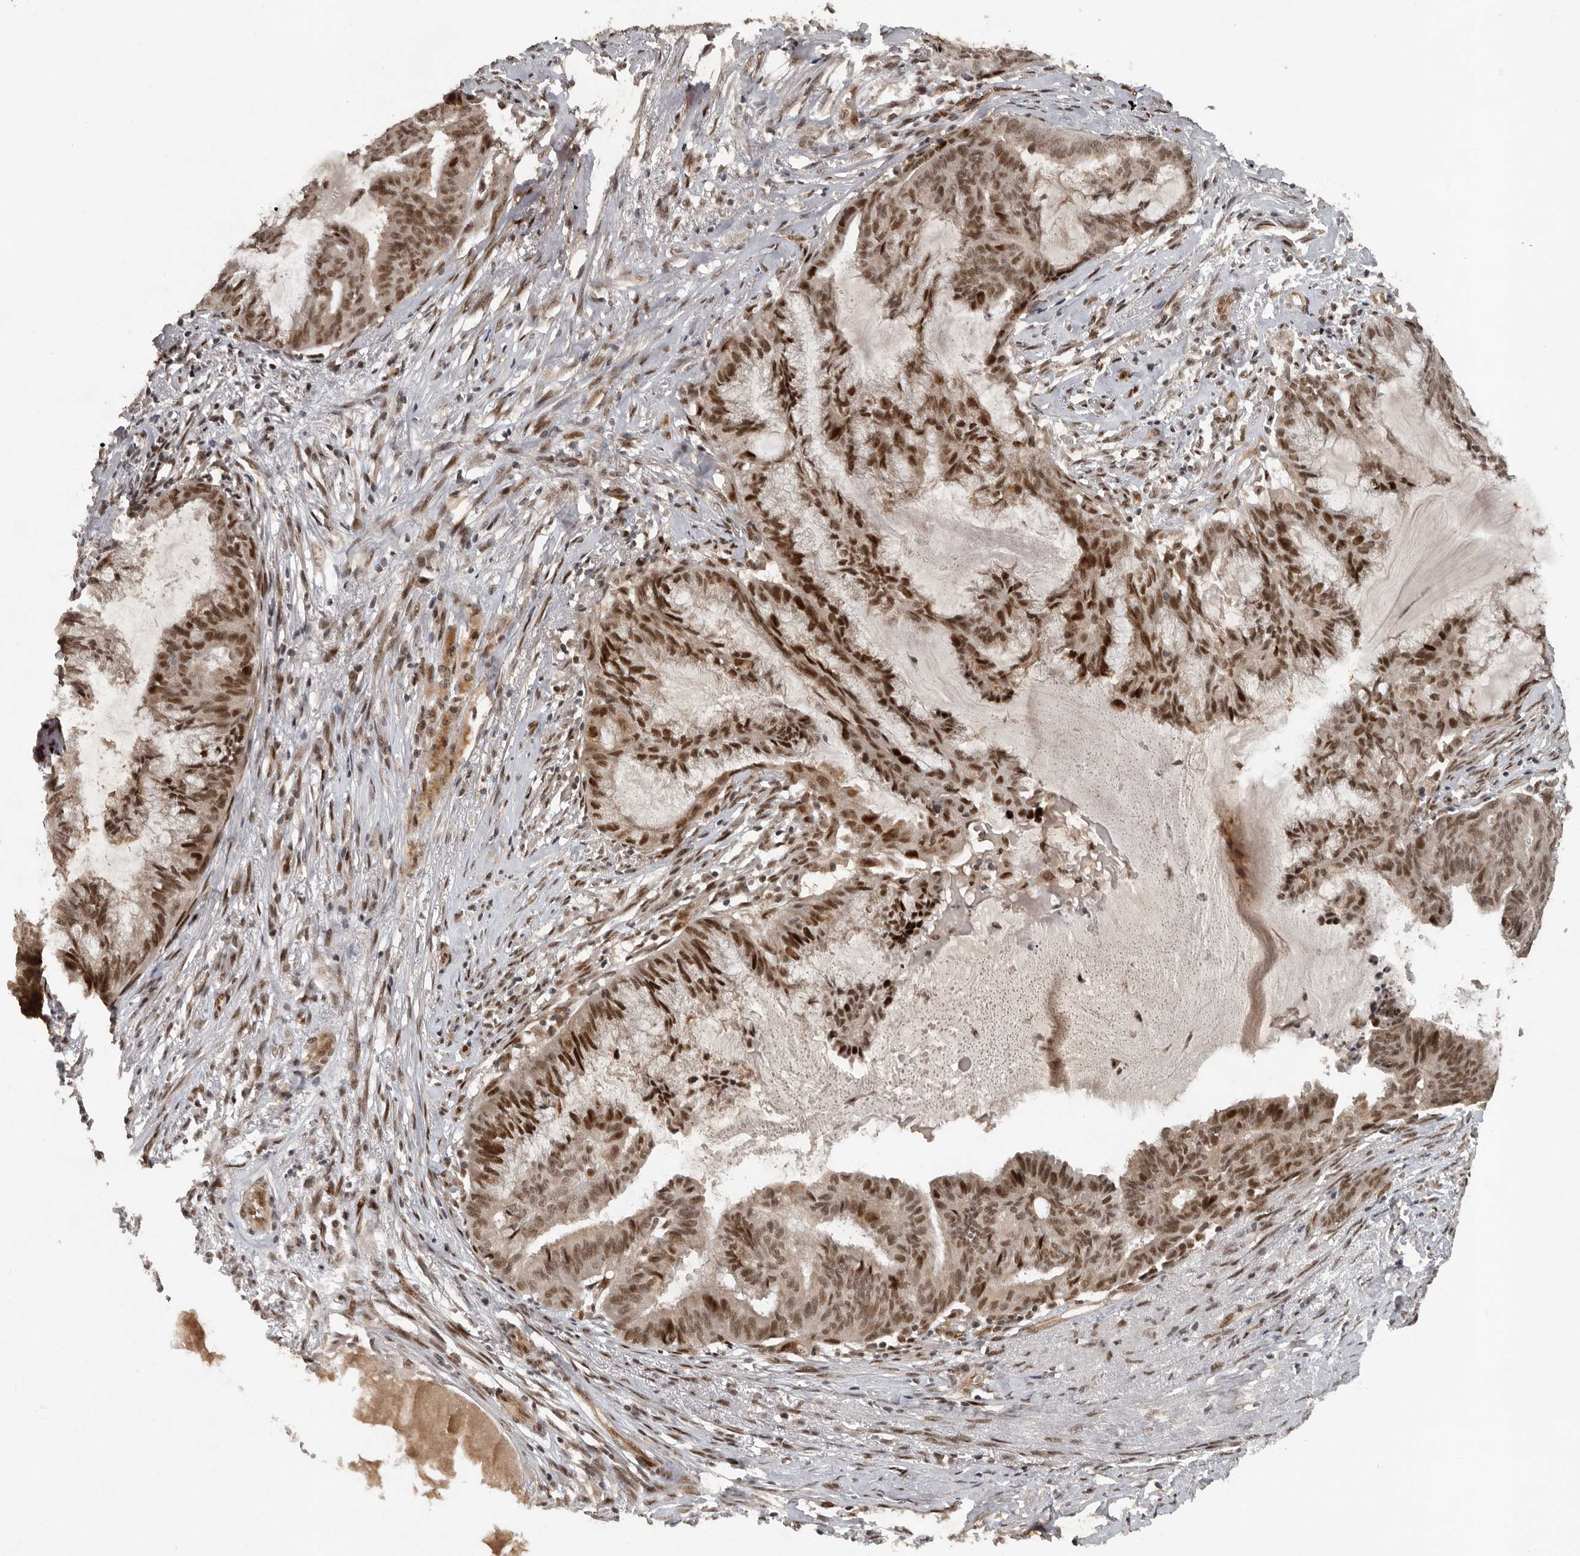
{"staining": {"intensity": "strong", "quantity": ">75%", "location": "cytoplasmic/membranous,nuclear"}, "tissue": "endometrial cancer", "cell_type": "Tumor cells", "image_type": "cancer", "snomed": [{"axis": "morphology", "description": "Adenocarcinoma, NOS"}, {"axis": "topography", "description": "Endometrium"}], "caption": "Immunohistochemical staining of adenocarcinoma (endometrial) demonstrates high levels of strong cytoplasmic/membranous and nuclear protein staining in approximately >75% of tumor cells. (IHC, brightfield microscopy, high magnification).", "gene": "CDC27", "patient": {"sex": "female", "age": 86}}